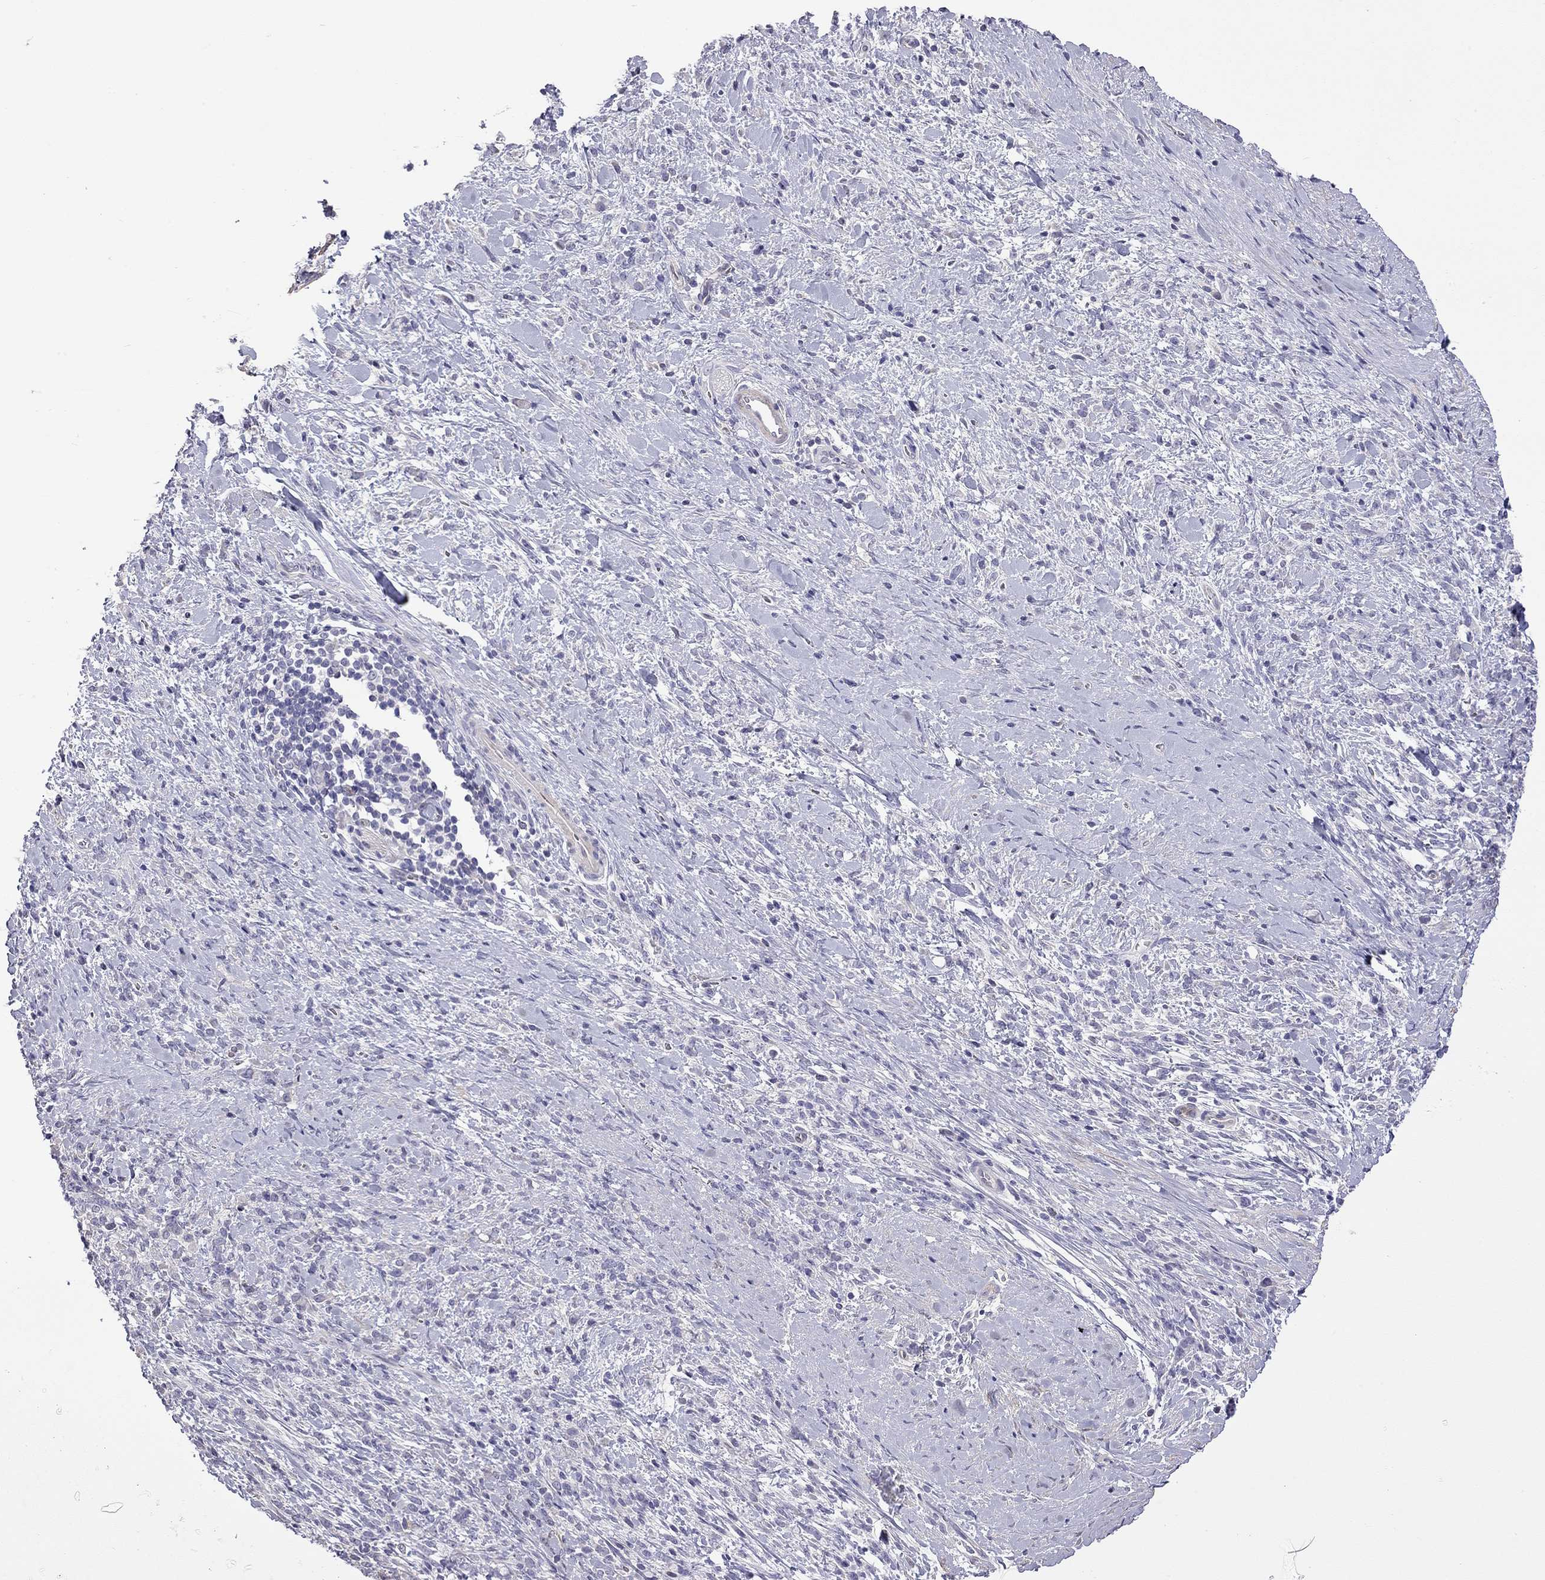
{"staining": {"intensity": "negative", "quantity": "none", "location": "none"}, "tissue": "stomach cancer", "cell_type": "Tumor cells", "image_type": "cancer", "snomed": [{"axis": "morphology", "description": "Adenocarcinoma, NOS"}, {"axis": "topography", "description": "Stomach"}], "caption": "The photomicrograph displays no significant positivity in tumor cells of stomach adenocarcinoma. (DAB immunohistochemistry visualized using brightfield microscopy, high magnification).", "gene": "FEZ1", "patient": {"sex": "female", "age": 57}}